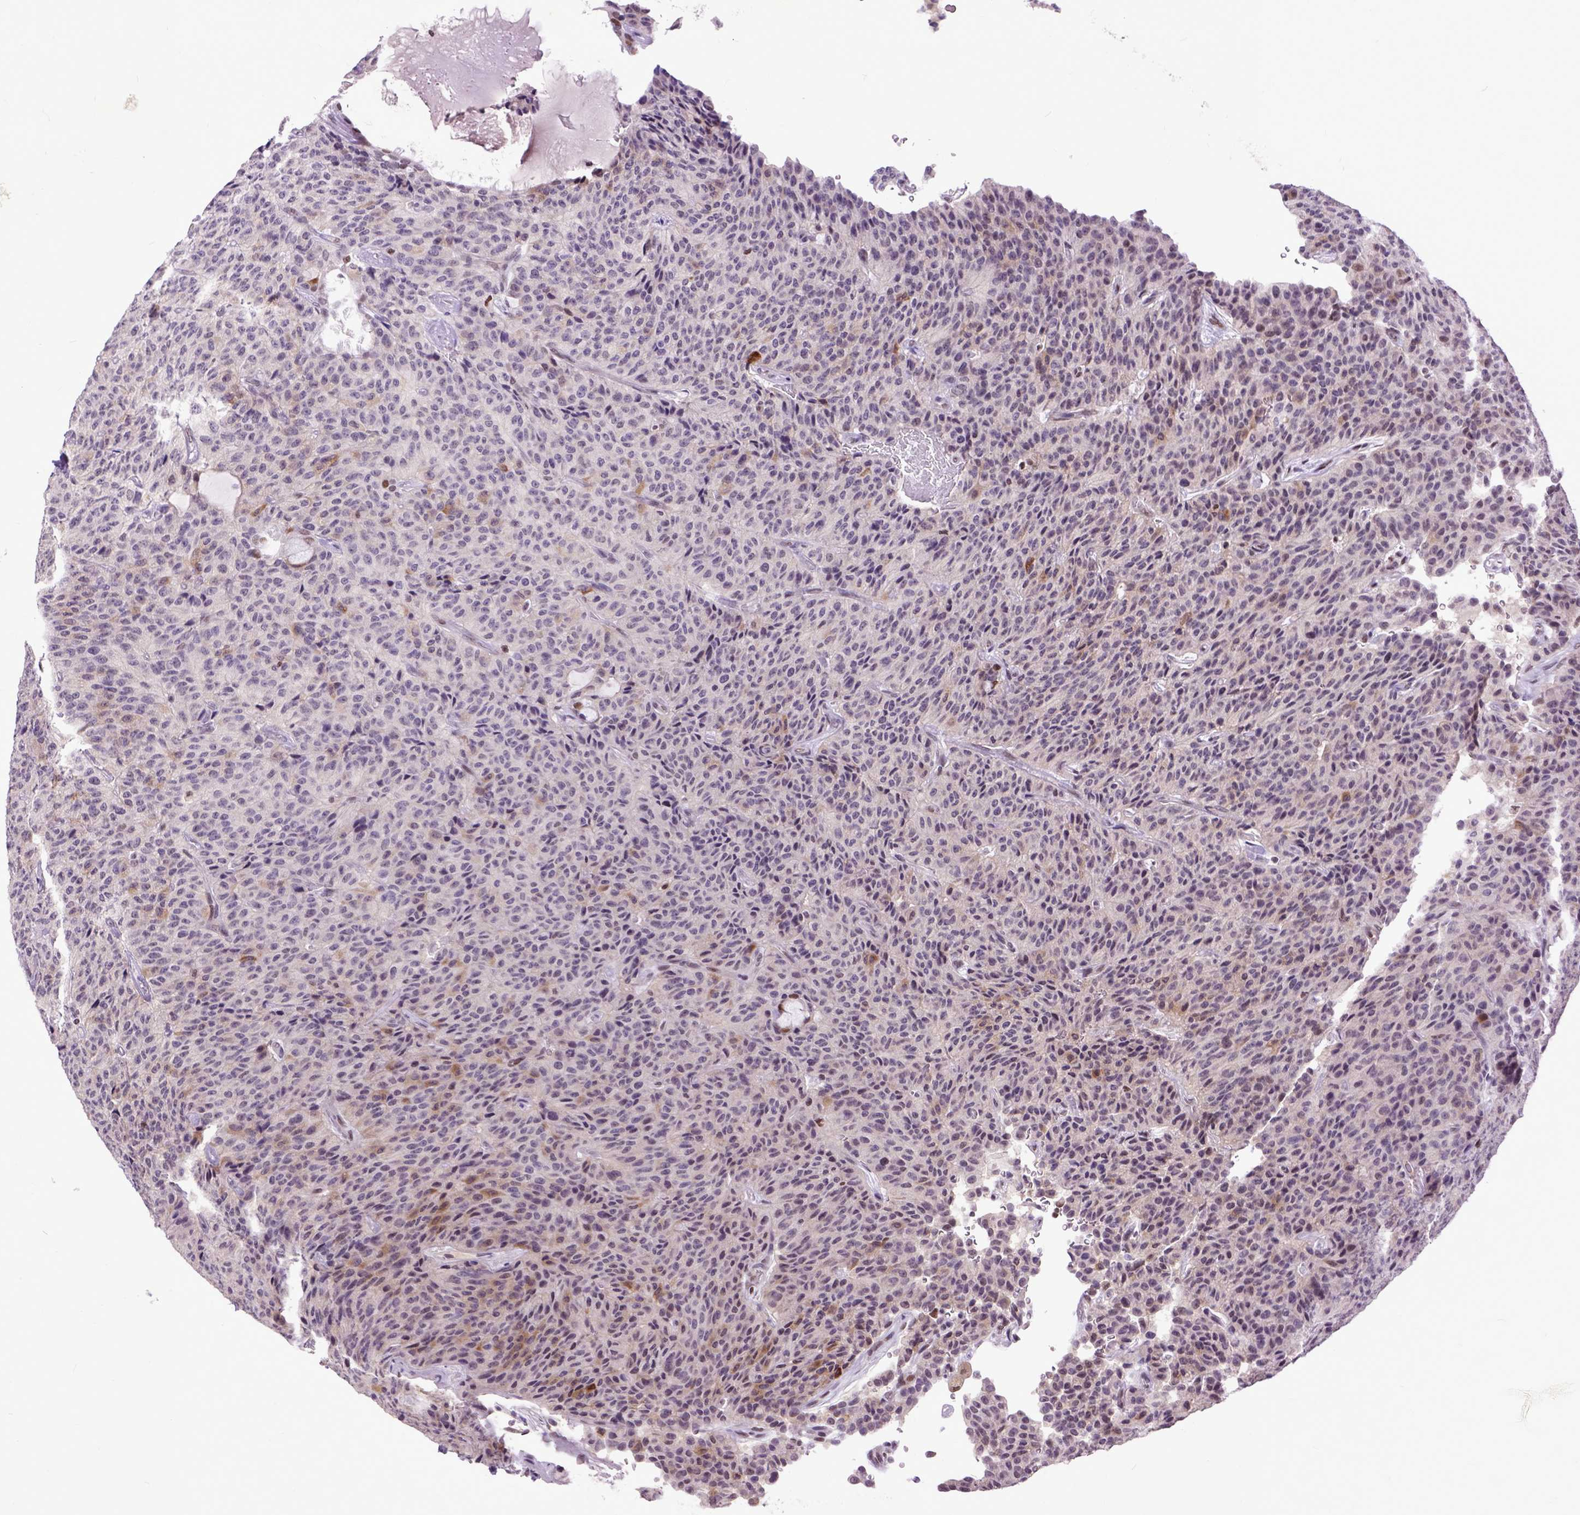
{"staining": {"intensity": "moderate", "quantity": "<25%", "location": "cytoplasmic/membranous,nuclear"}, "tissue": "carcinoid", "cell_type": "Tumor cells", "image_type": "cancer", "snomed": [{"axis": "morphology", "description": "Carcinoid, malignant, NOS"}, {"axis": "topography", "description": "Lung"}], "caption": "Moderate cytoplasmic/membranous and nuclear staining is appreciated in about <25% of tumor cells in carcinoid.", "gene": "RCC2", "patient": {"sex": "male", "age": 71}}